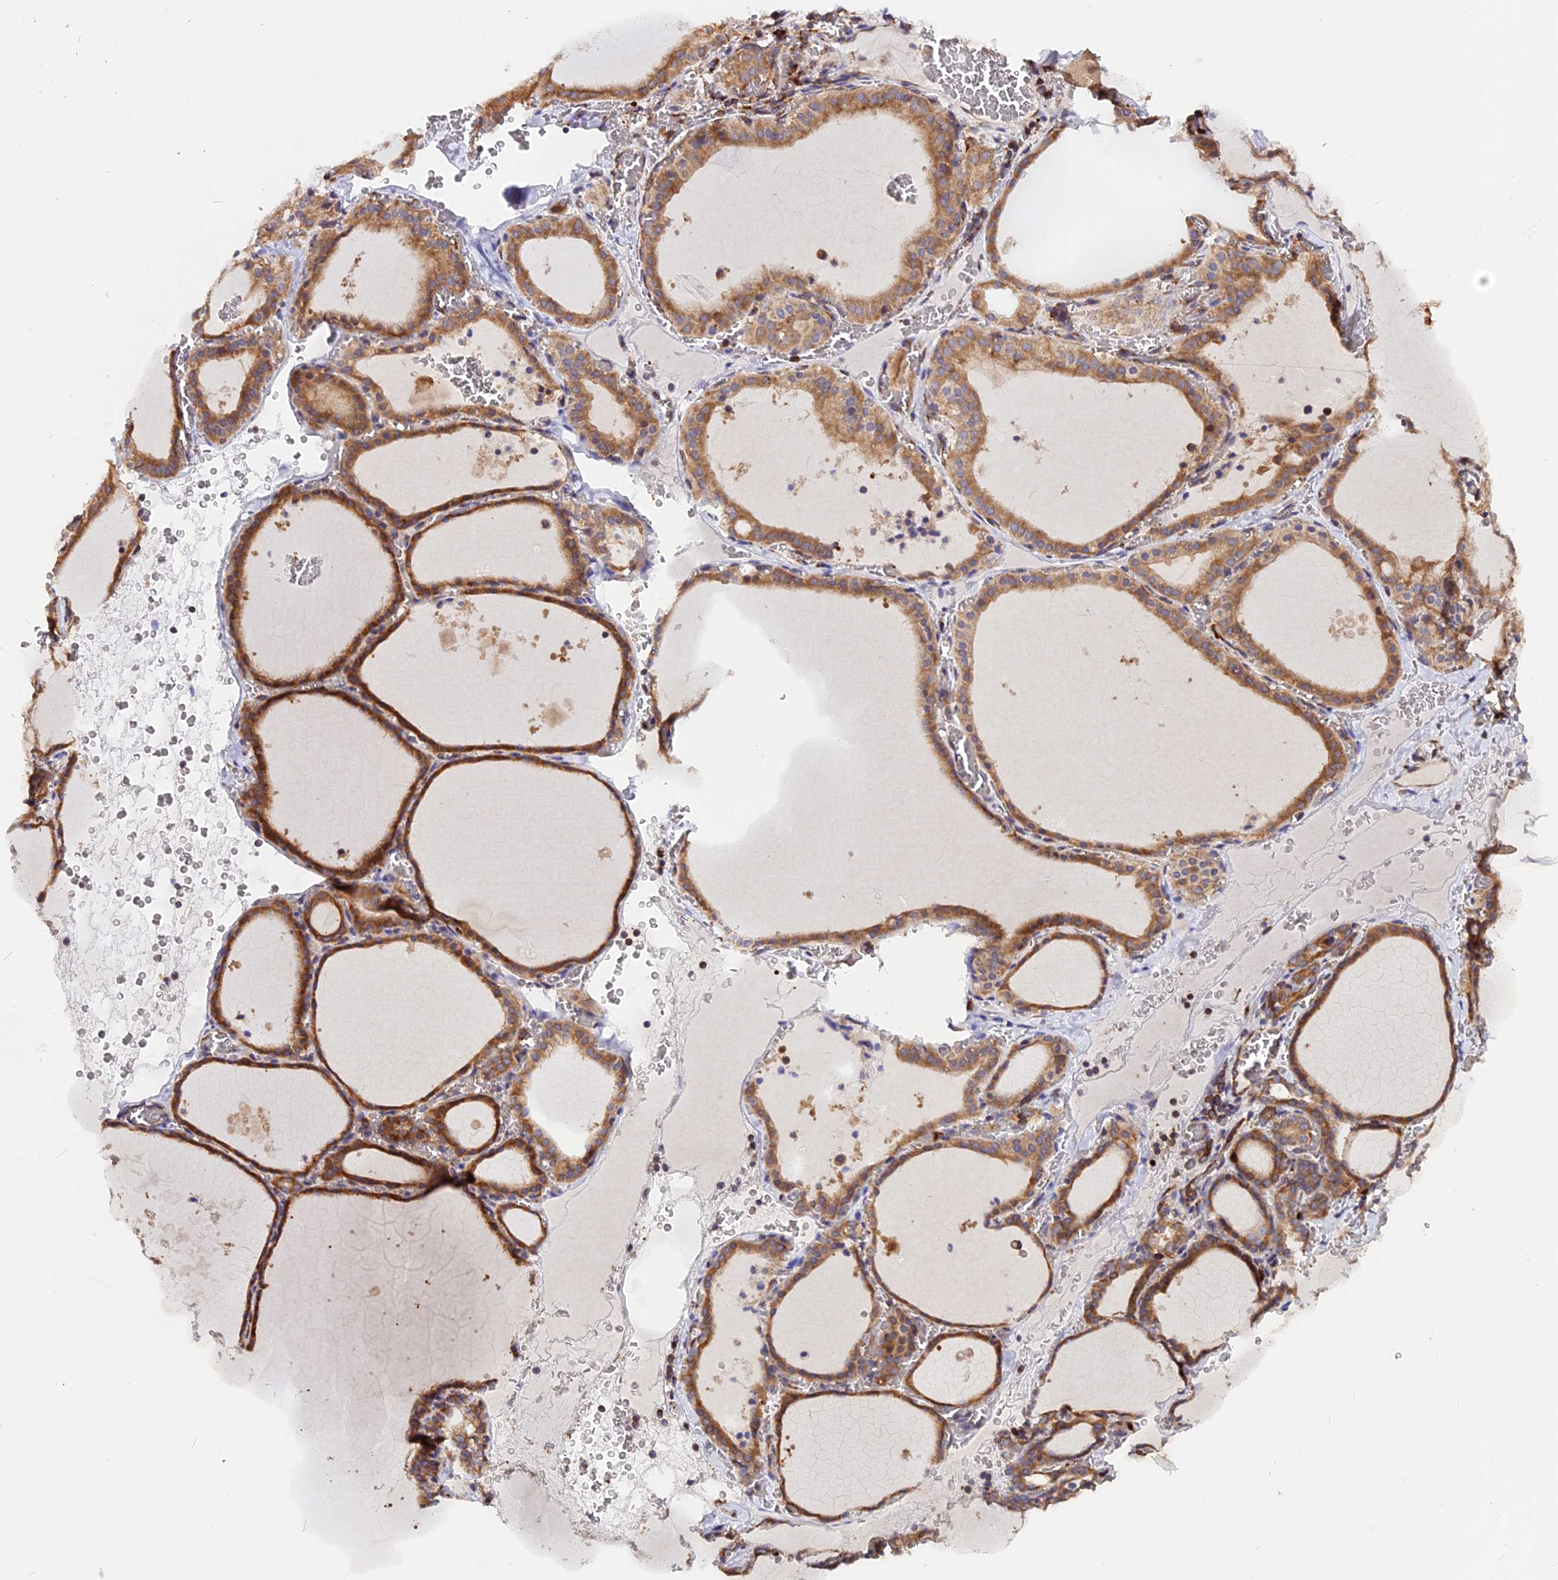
{"staining": {"intensity": "strong", "quantity": ">75%", "location": "cytoplasmic/membranous"}, "tissue": "thyroid gland", "cell_type": "Glandular cells", "image_type": "normal", "snomed": [{"axis": "morphology", "description": "Normal tissue, NOS"}, {"axis": "topography", "description": "Thyroid gland"}], "caption": "Protein analysis of unremarkable thyroid gland reveals strong cytoplasmic/membranous positivity in about >75% of glandular cells. The staining was performed using DAB, with brown indicating positive protein expression. Nuclei are stained blue with hematoxylin.", "gene": "GNPTAB", "patient": {"sex": "female", "age": 39}}